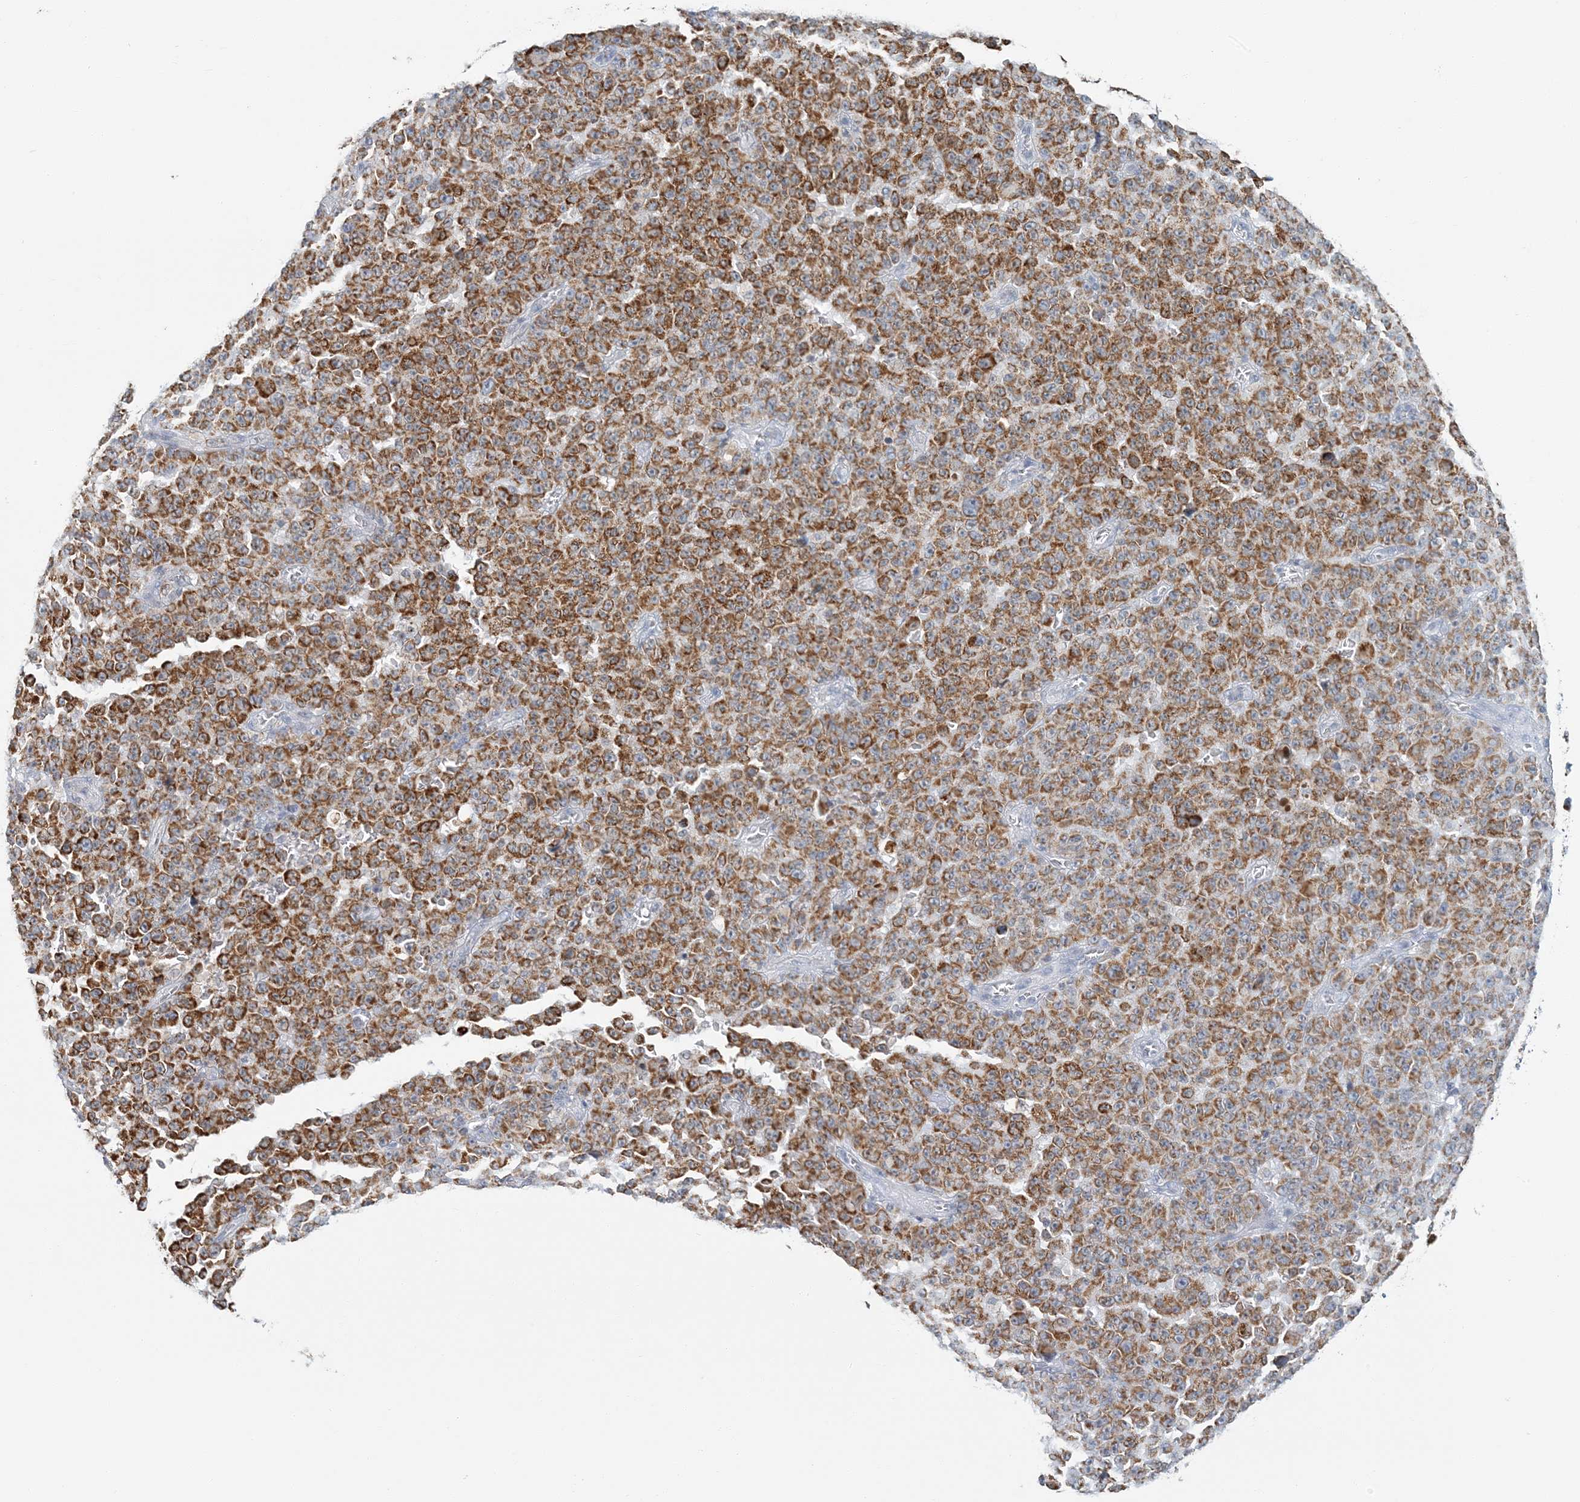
{"staining": {"intensity": "moderate", "quantity": ">75%", "location": "cytoplasmic/membranous"}, "tissue": "melanoma", "cell_type": "Tumor cells", "image_type": "cancer", "snomed": [{"axis": "morphology", "description": "Malignant melanoma, NOS"}, {"axis": "topography", "description": "Skin"}], "caption": "Moderate cytoplasmic/membranous protein expression is present in about >75% of tumor cells in melanoma.", "gene": "BDH1", "patient": {"sex": "female", "age": 82}}